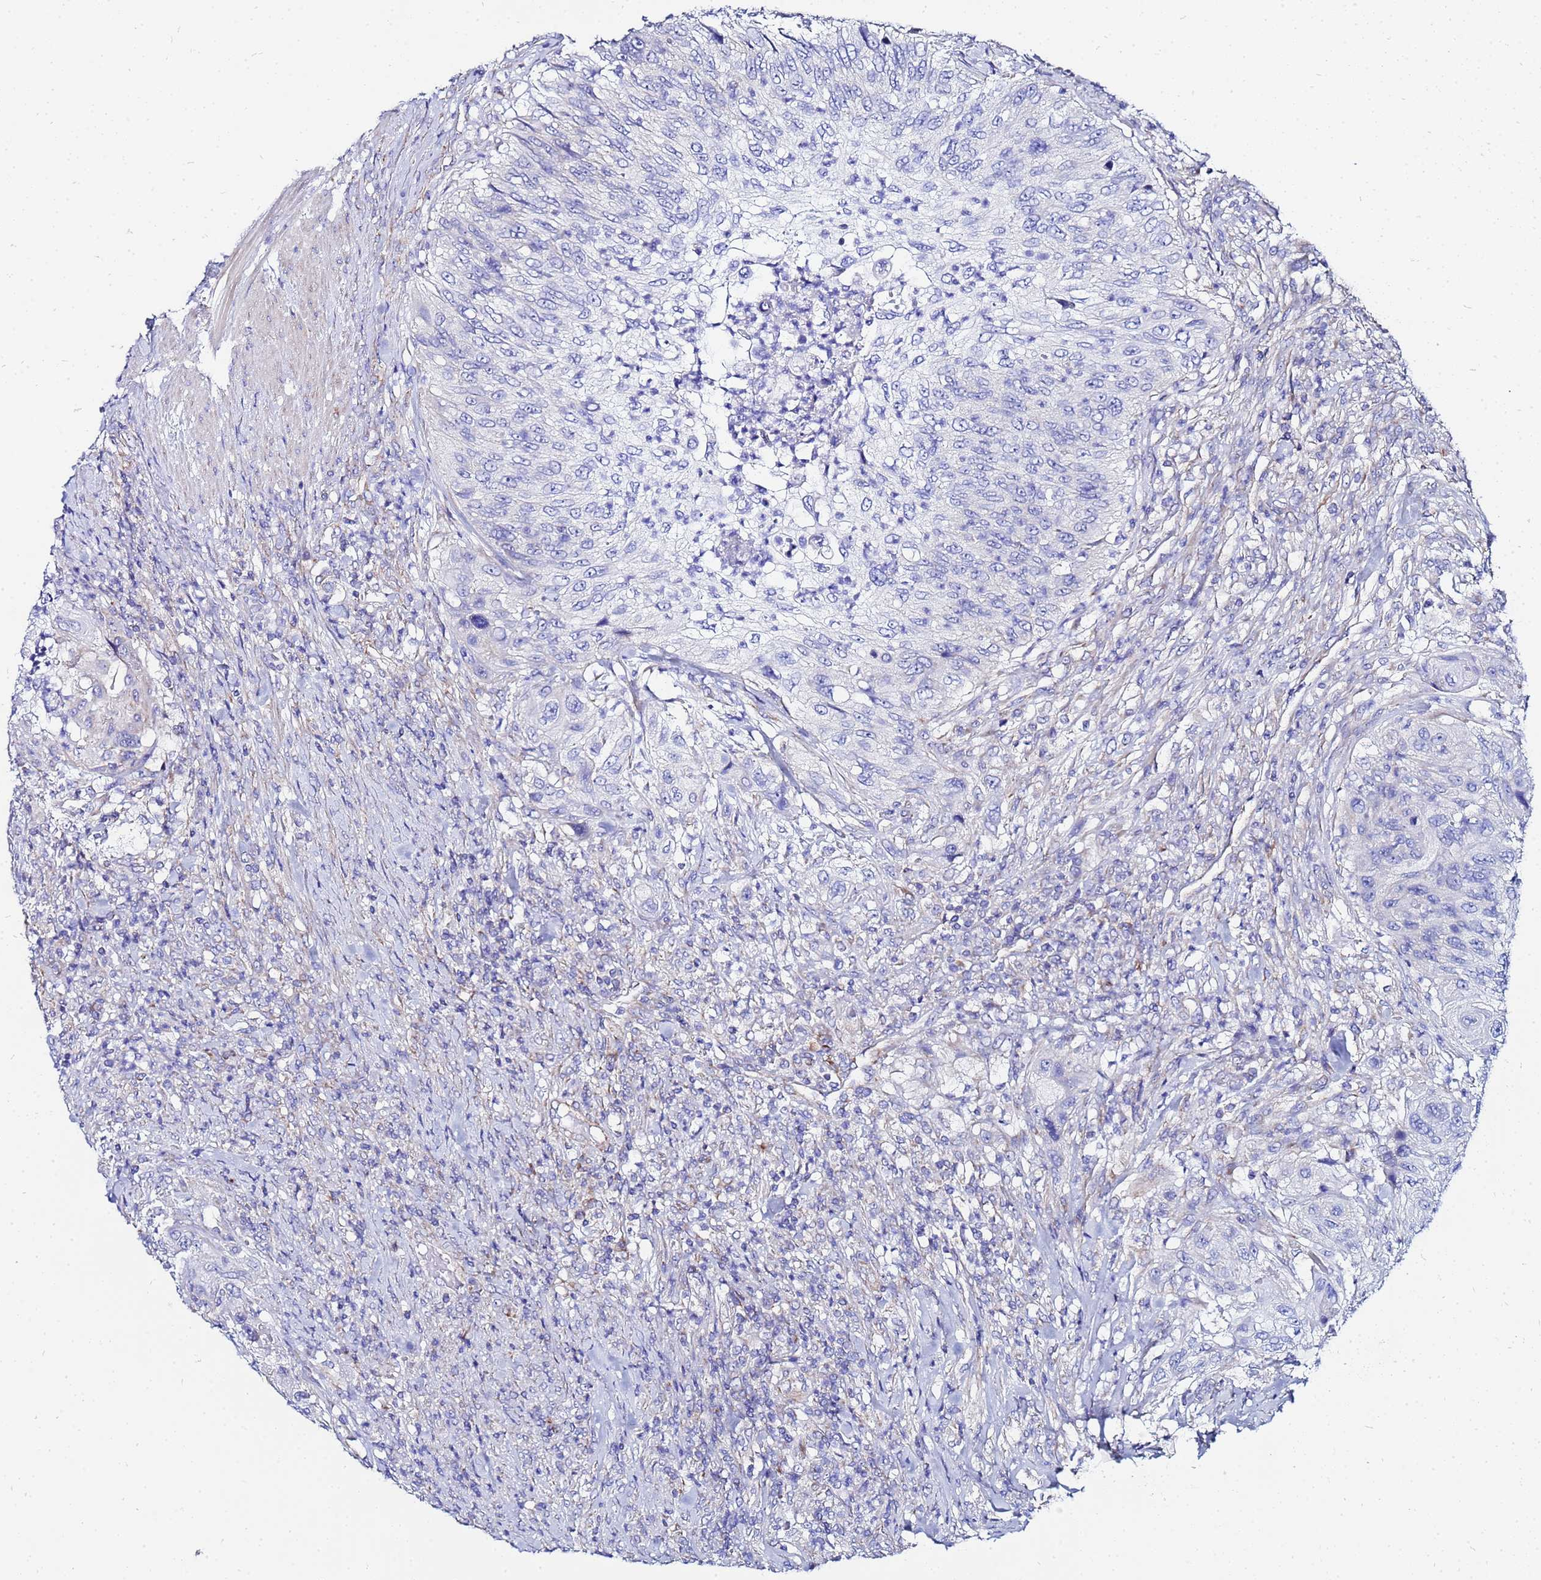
{"staining": {"intensity": "negative", "quantity": "none", "location": "none"}, "tissue": "urothelial cancer", "cell_type": "Tumor cells", "image_type": "cancer", "snomed": [{"axis": "morphology", "description": "Urothelial carcinoma, High grade"}, {"axis": "topography", "description": "Urinary bladder"}], "caption": "Immunohistochemistry of human high-grade urothelial carcinoma reveals no positivity in tumor cells.", "gene": "FAHD2A", "patient": {"sex": "female", "age": 60}}